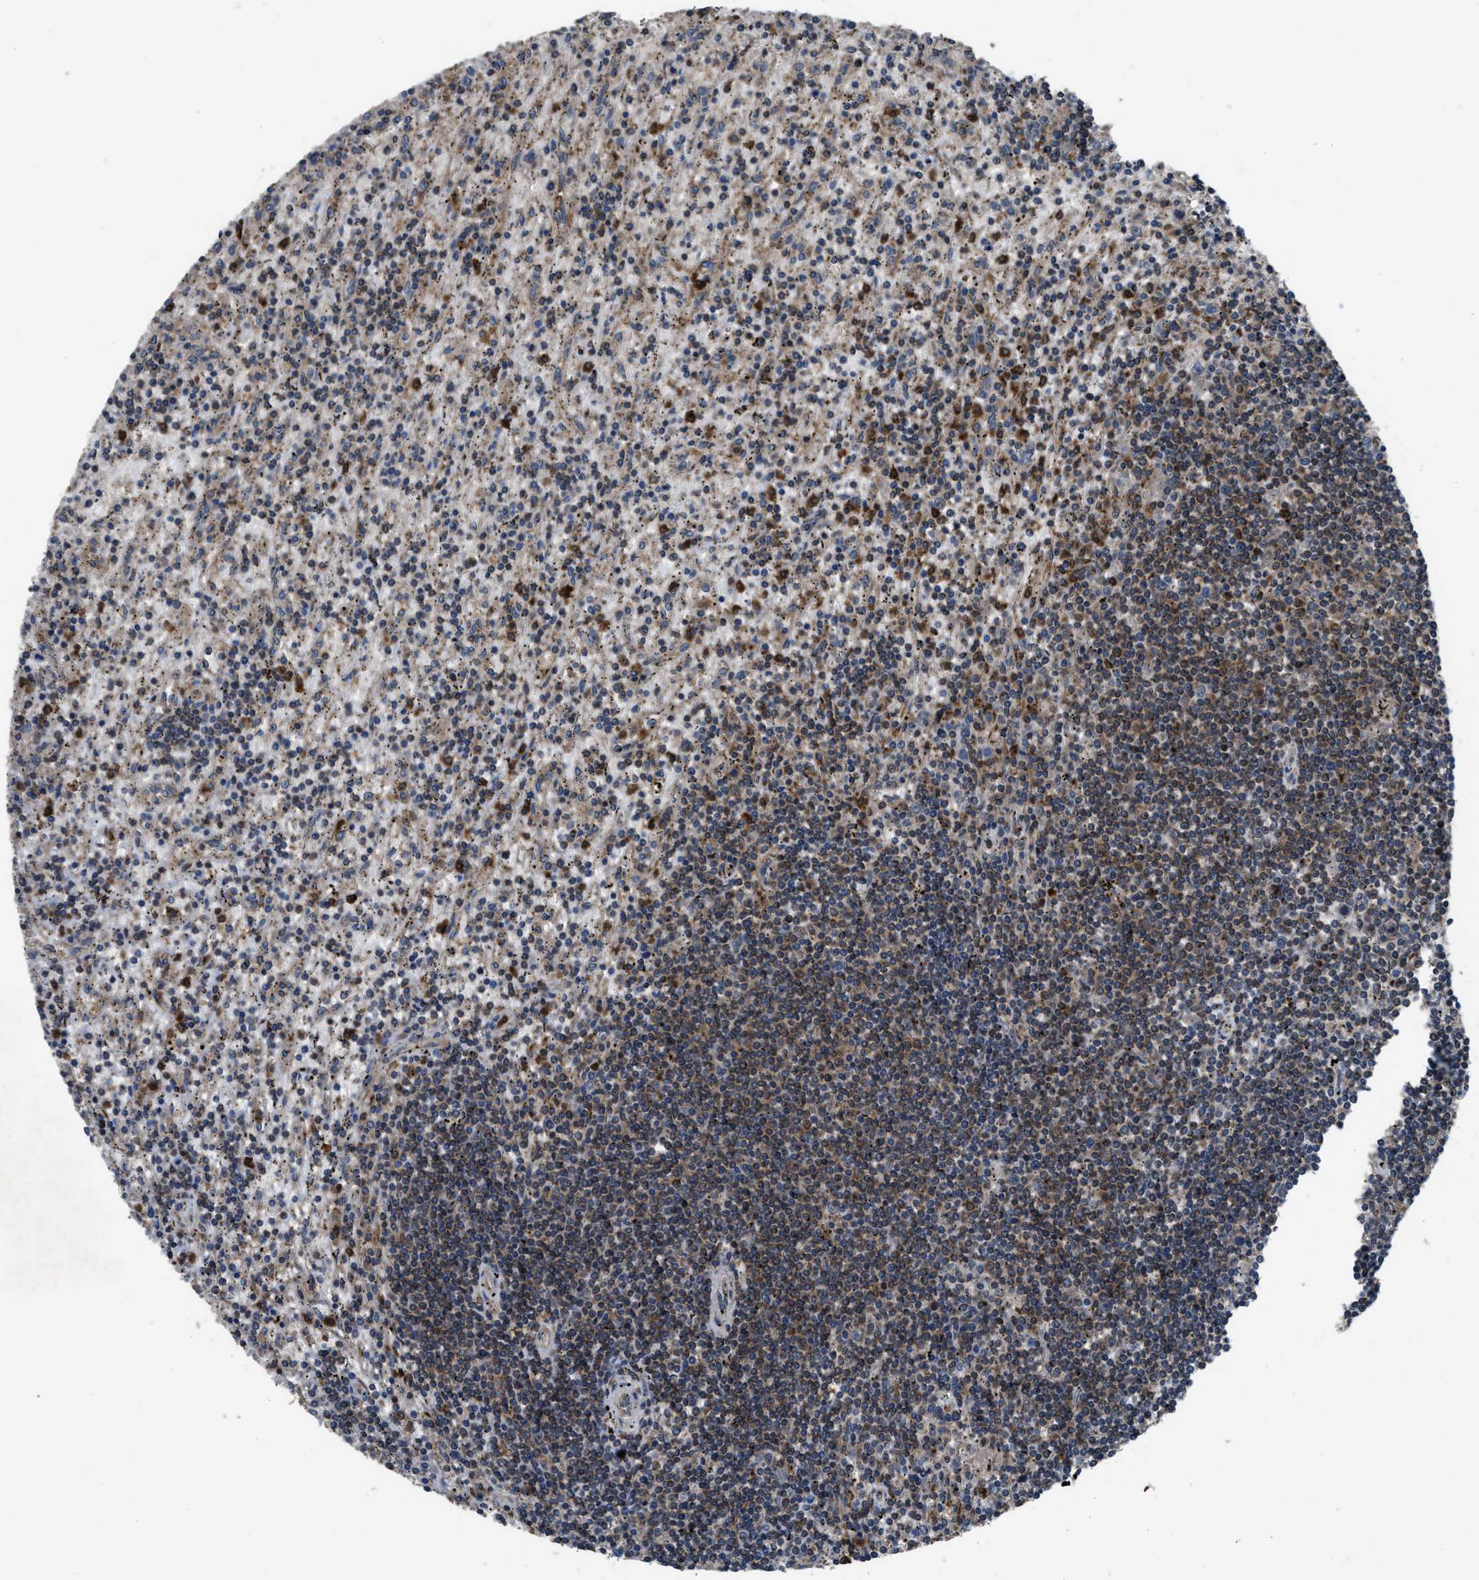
{"staining": {"intensity": "moderate", "quantity": "25%-75%", "location": "cytoplasmic/membranous"}, "tissue": "lymphoma", "cell_type": "Tumor cells", "image_type": "cancer", "snomed": [{"axis": "morphology", "description": "Malignant lymphoma, non-Hodgkin's type, Low grade"}, {"axis": "topography", "description": "Spleen"}], "caption": "About 25%-75% of tumor cells in lymphoma demonstrate moderate cytoplasmic/membranous protein staining as visualized by brown immunohistochemical staining.", "gene": "USP25", "patient": {"sex": "male", "age": 76}}